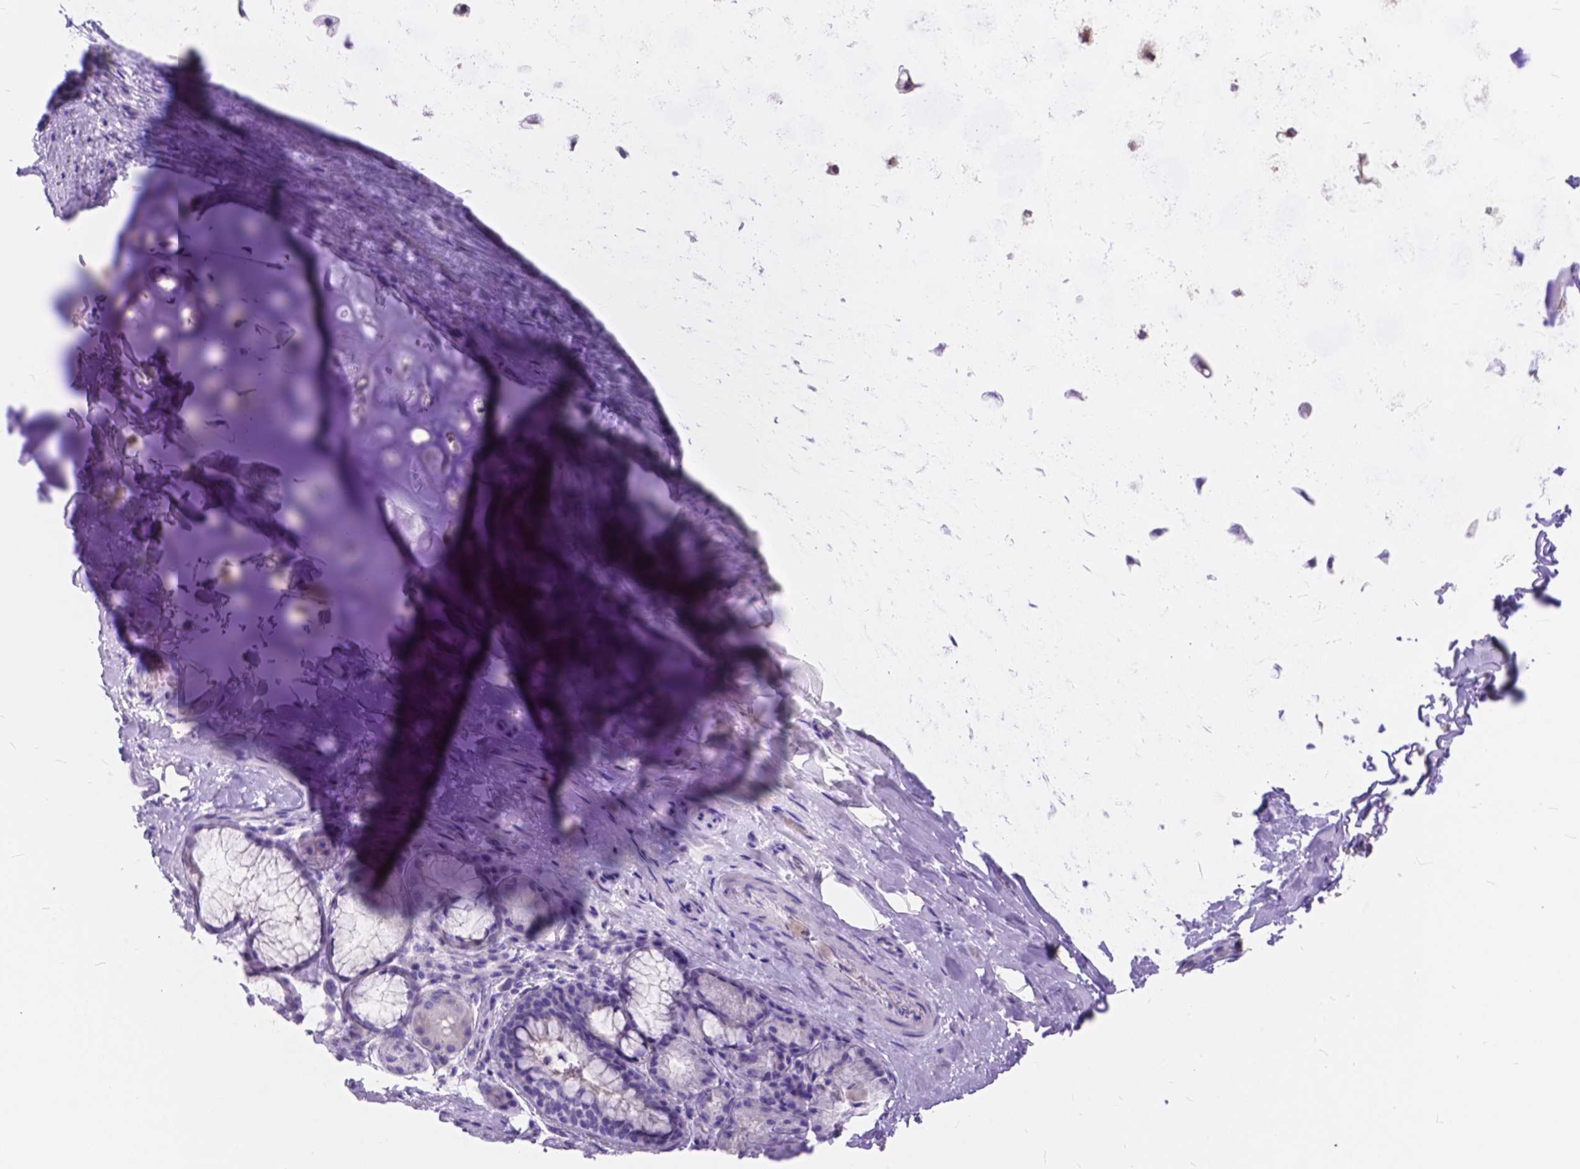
{"staining": {"intensity": "negative", "quantity": "none", "location": "none"}, "tissue": "soft tissue", "cell_type": "Chondrocytes", "image_type": "normal", "snomed": [{"axis": "morphology", "description": "Normal tissue, NOS"}, {"axis": "topography", "description": "Cartilage tissue"}, {"axis": "topography", "description": "Bronchus"}], "caption": "This histopathology image is of normal soft tissue stained with immunohistochemistry (IHC) to label a protein in brown with the nuclei are counter-stained blue. There is no staining in chondrocytes. (Stains: DAB immunohistochemistry (IHC) with hematoxylin counter stain, Microscopy: brightfield microscopy at high magnification).", "gene": "FOXL2", "patient": {"sex": "male", "age": 64}}